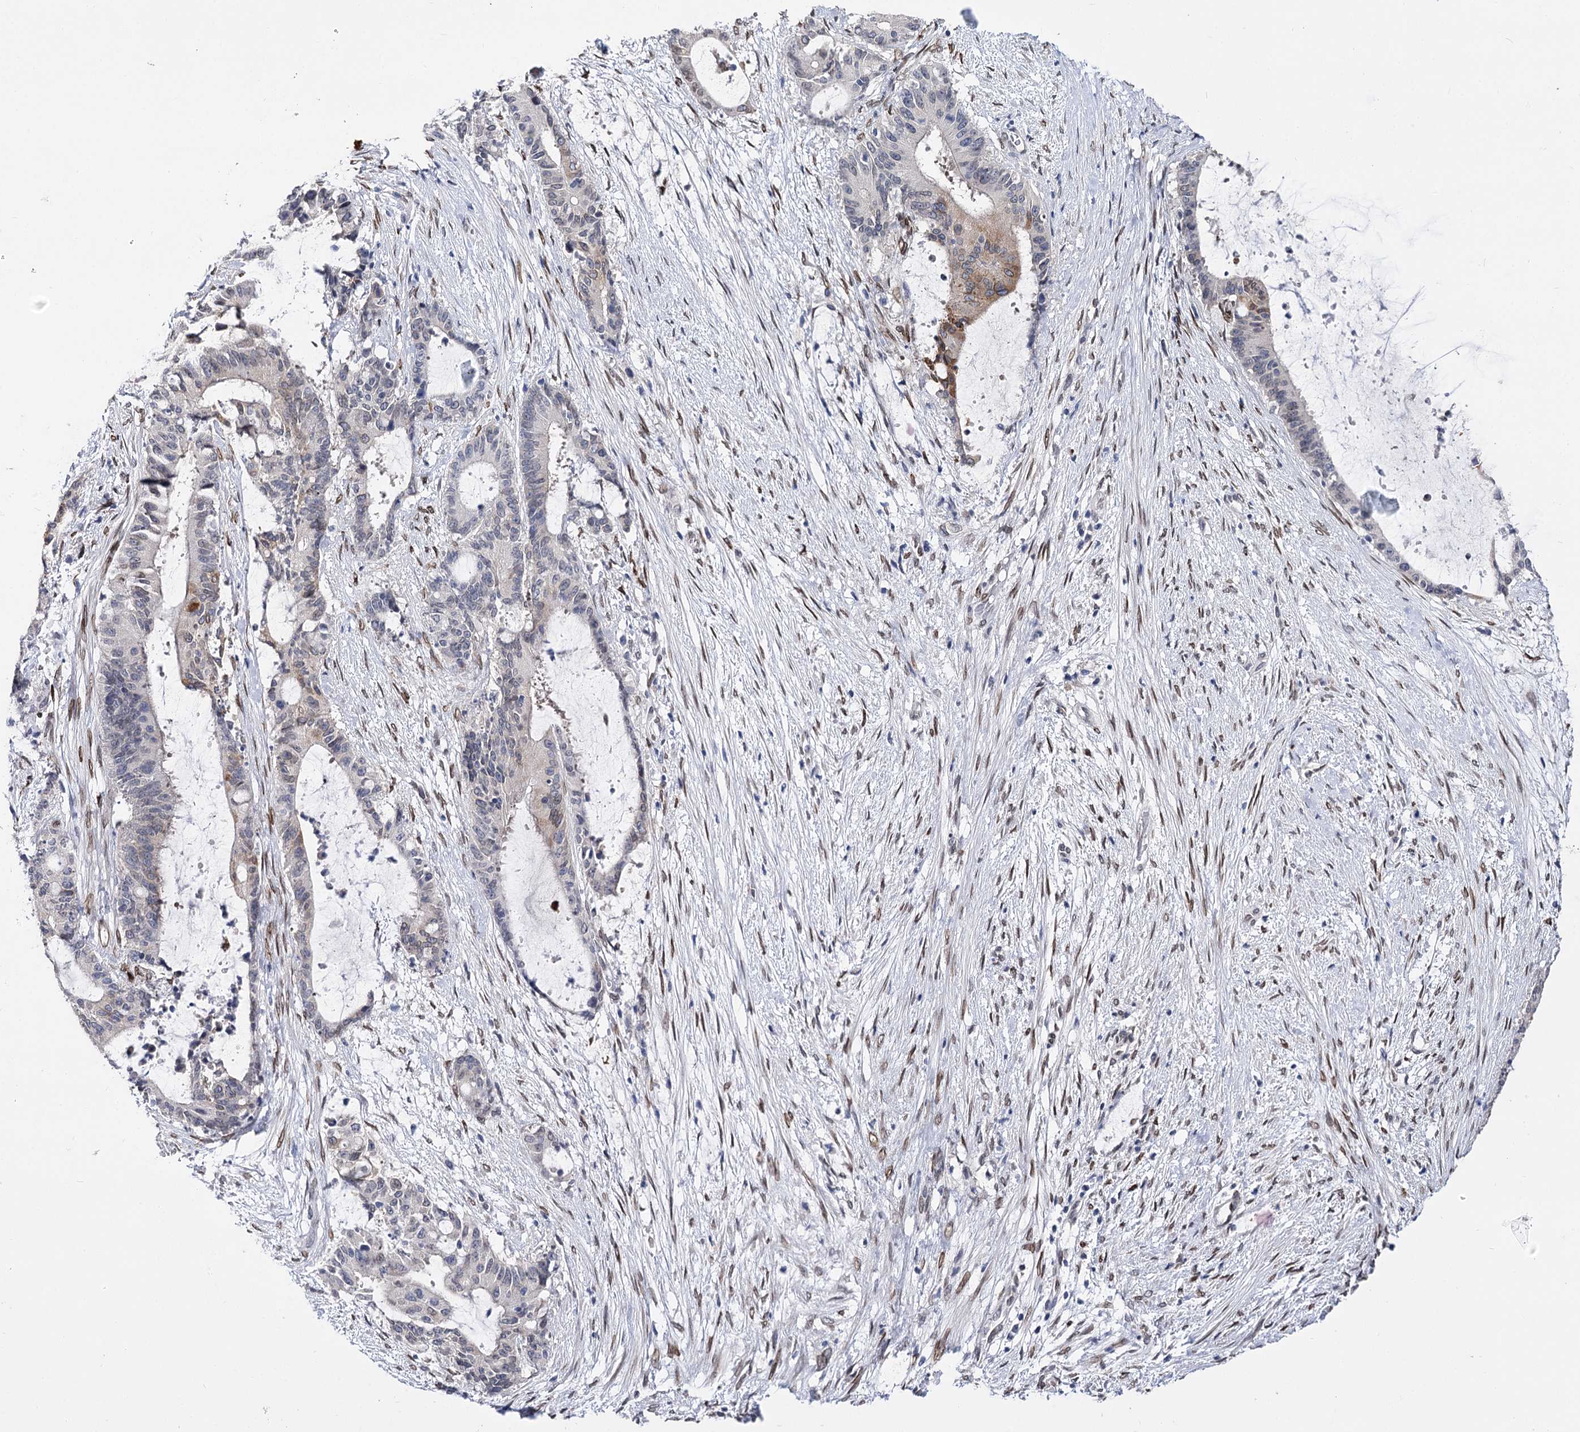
{"staining": {"intensity": "moderate", "quantity": "<25%", "location": "cytoplasmic/membranous"}, "tissue": "liver cancer", "cell_type": "Tumor cells", "image_type": "cancer", "snomed": [{"axis": "morphology", "description": "Normal tissue, NOS"}, {"axis": "morphology", "description": "Cholangiocarcinoma"}, {"axis": "topography", "description": "Liver"}, {"axis": "topography", "description": "Peripheral nerve tissue"}], "caption": "This photomicrograph demonstrates immunohistochemistry (IHC) staining of human liver cholangiocarcinoma, with low moderate cytoplasmic/membranous staining in about <25% of tumor cells.", "gene": "TMEM201", "patient": {"sex": "female", "age": 73}}